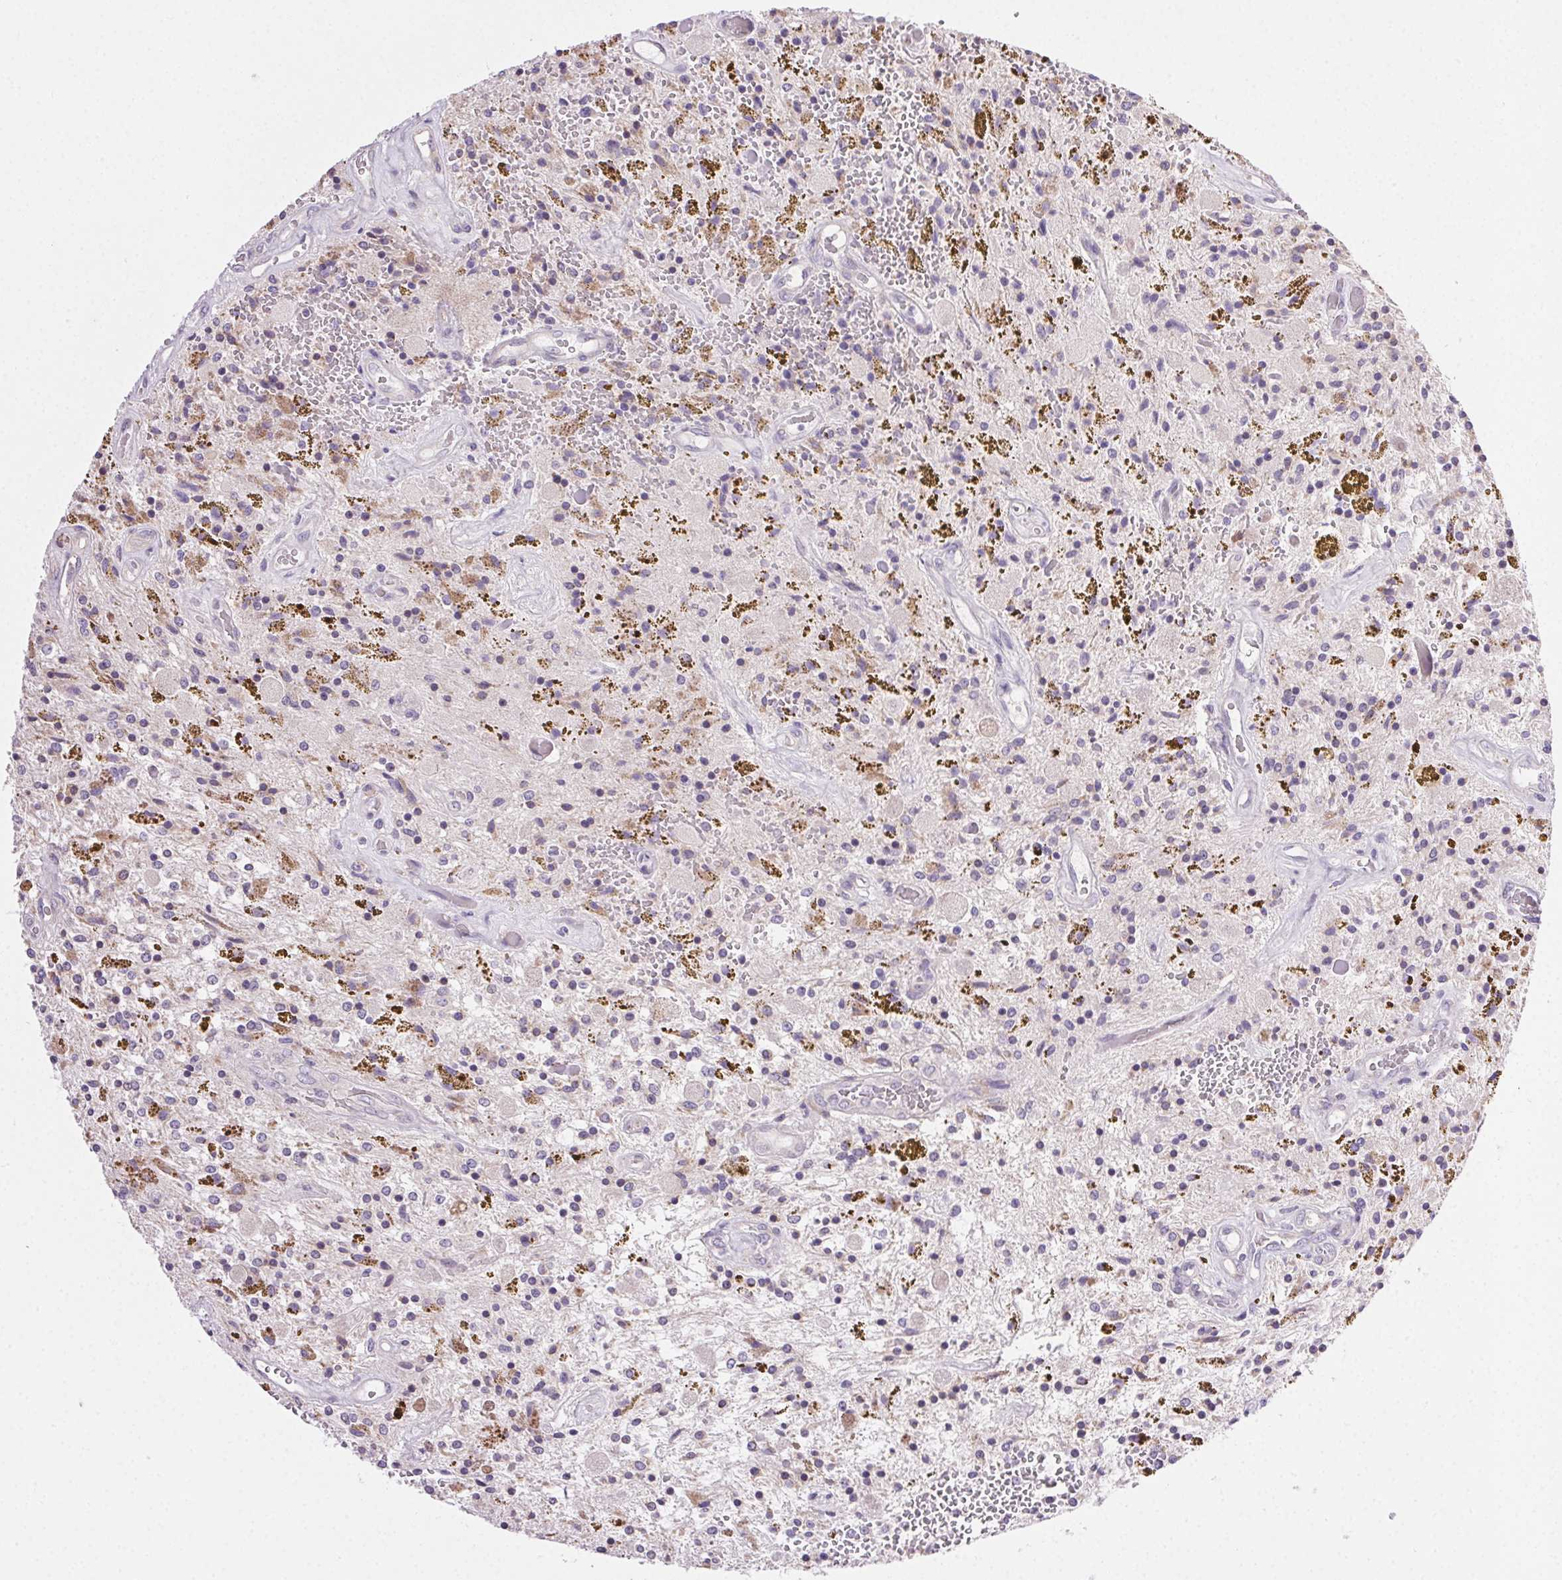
{"staining": {"intensity": "negative", "quantity": "none", "location": "none"}, "tissue": "glioma", "cell_type": "Tumor cells", "image_type": "cancer", "snomed": [{"axis": "morphology", "description": "Glioma, malignant, Low grade"}, {"axis": "topography", "description": "Cerebellum"}], "caption": "The immunohistochemistry (IHC) photomicrograph has no significant expression in tumor cells of glioma tissue. The staining is performed using DAB brown chromogen with nuclei counter-stained in using hematoxylin.", "gene": "SNX31", "patient": {"sex": "female", "age": 14}}